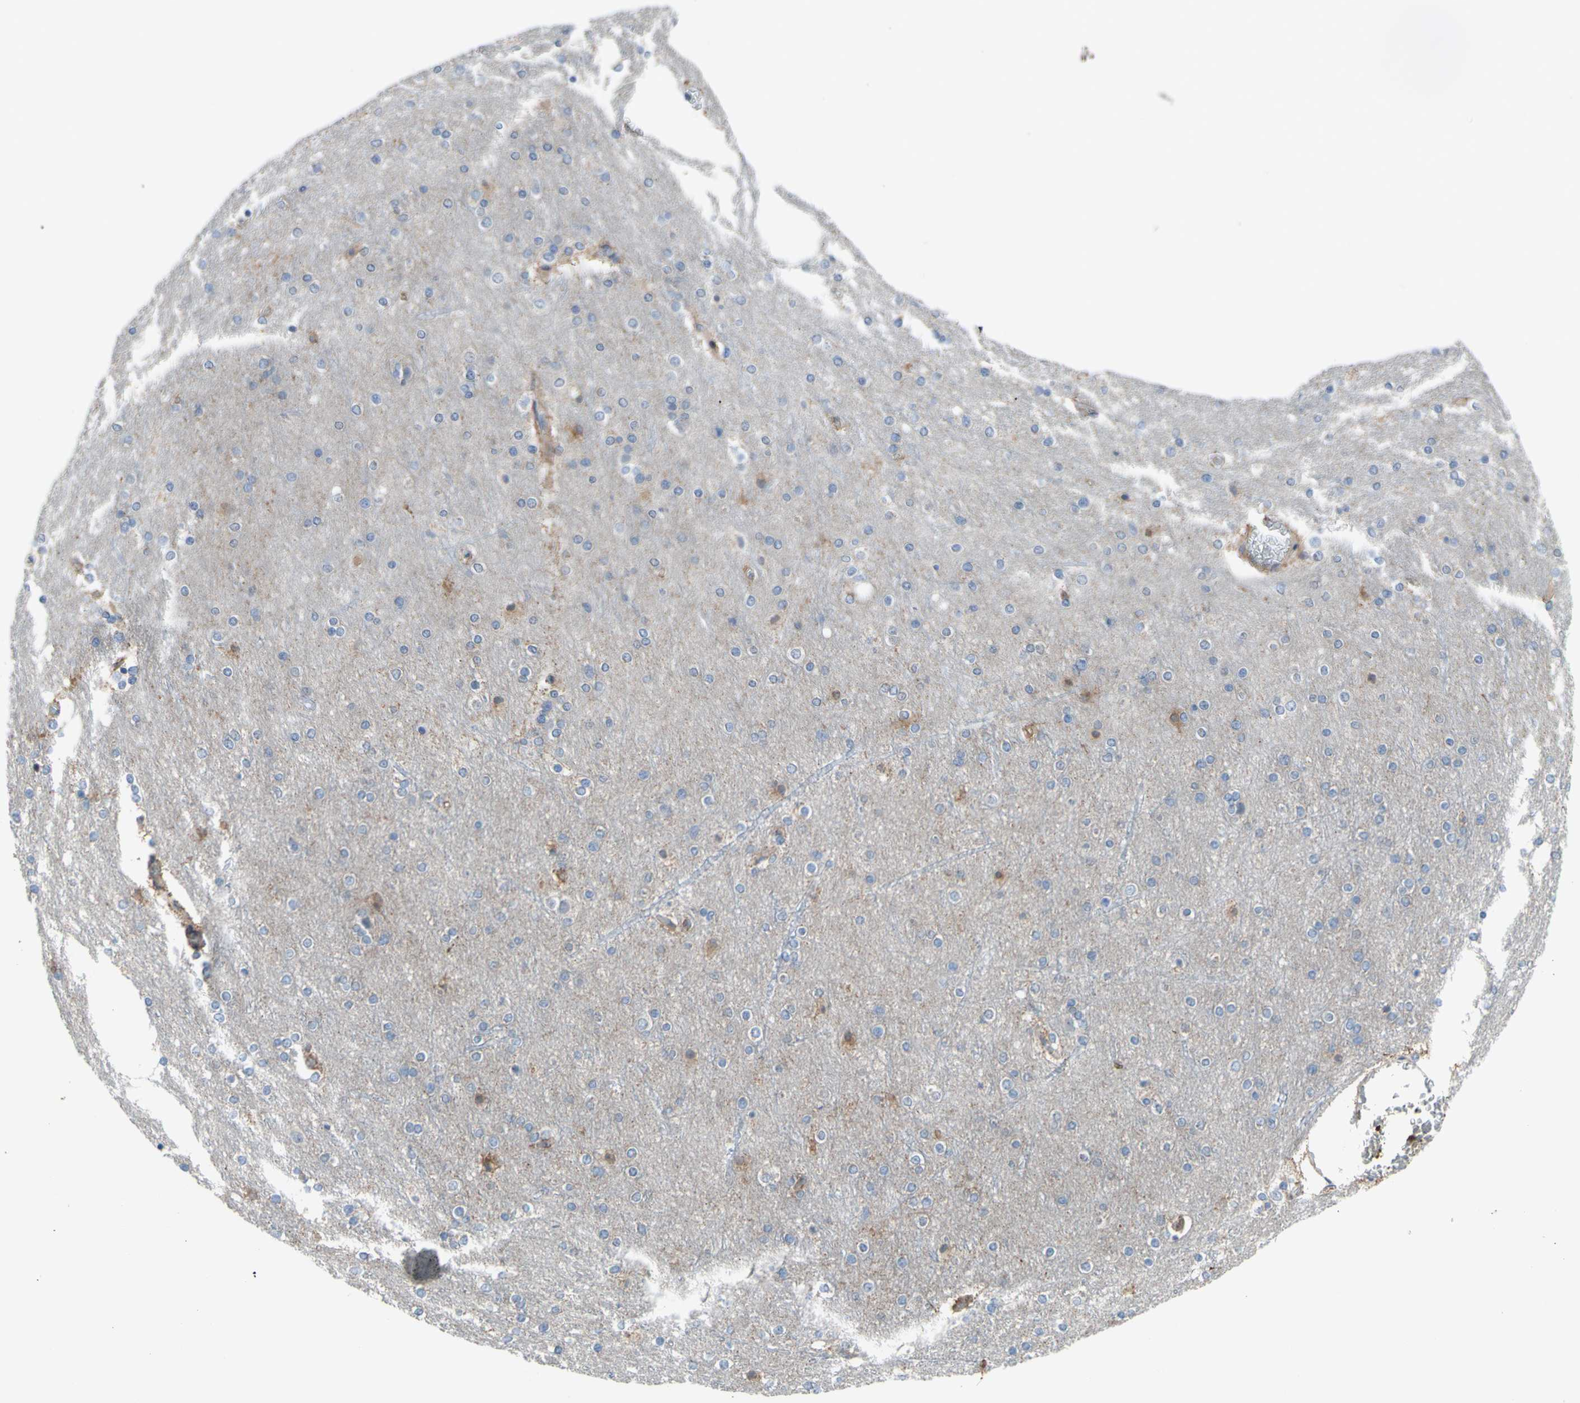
{"staining": {"intensity": "weak", "quantity": "25%-75%", "location": "cytoplasmic/membranous"}, "tissue": "cerebral cortex", "cell_type": "Endothelial cells", "image_type": "normal", "snomed": [{"axis": "morphology", "description": "Normal tissue, NOS"}, {"axis": "topography", "description": "Cerebral cortex"}], "caption": "Benign cerebral cortex displays weak cytoplasmic/membranous positivity in approximately 25%-75% of endothelial cells (DAB (3,3'-diaminobenzidine) IHC with brightfield microscopy, high magnification)..", "gene": "GRAMD2B", "patient": {"sex": "female", "age": 54}}